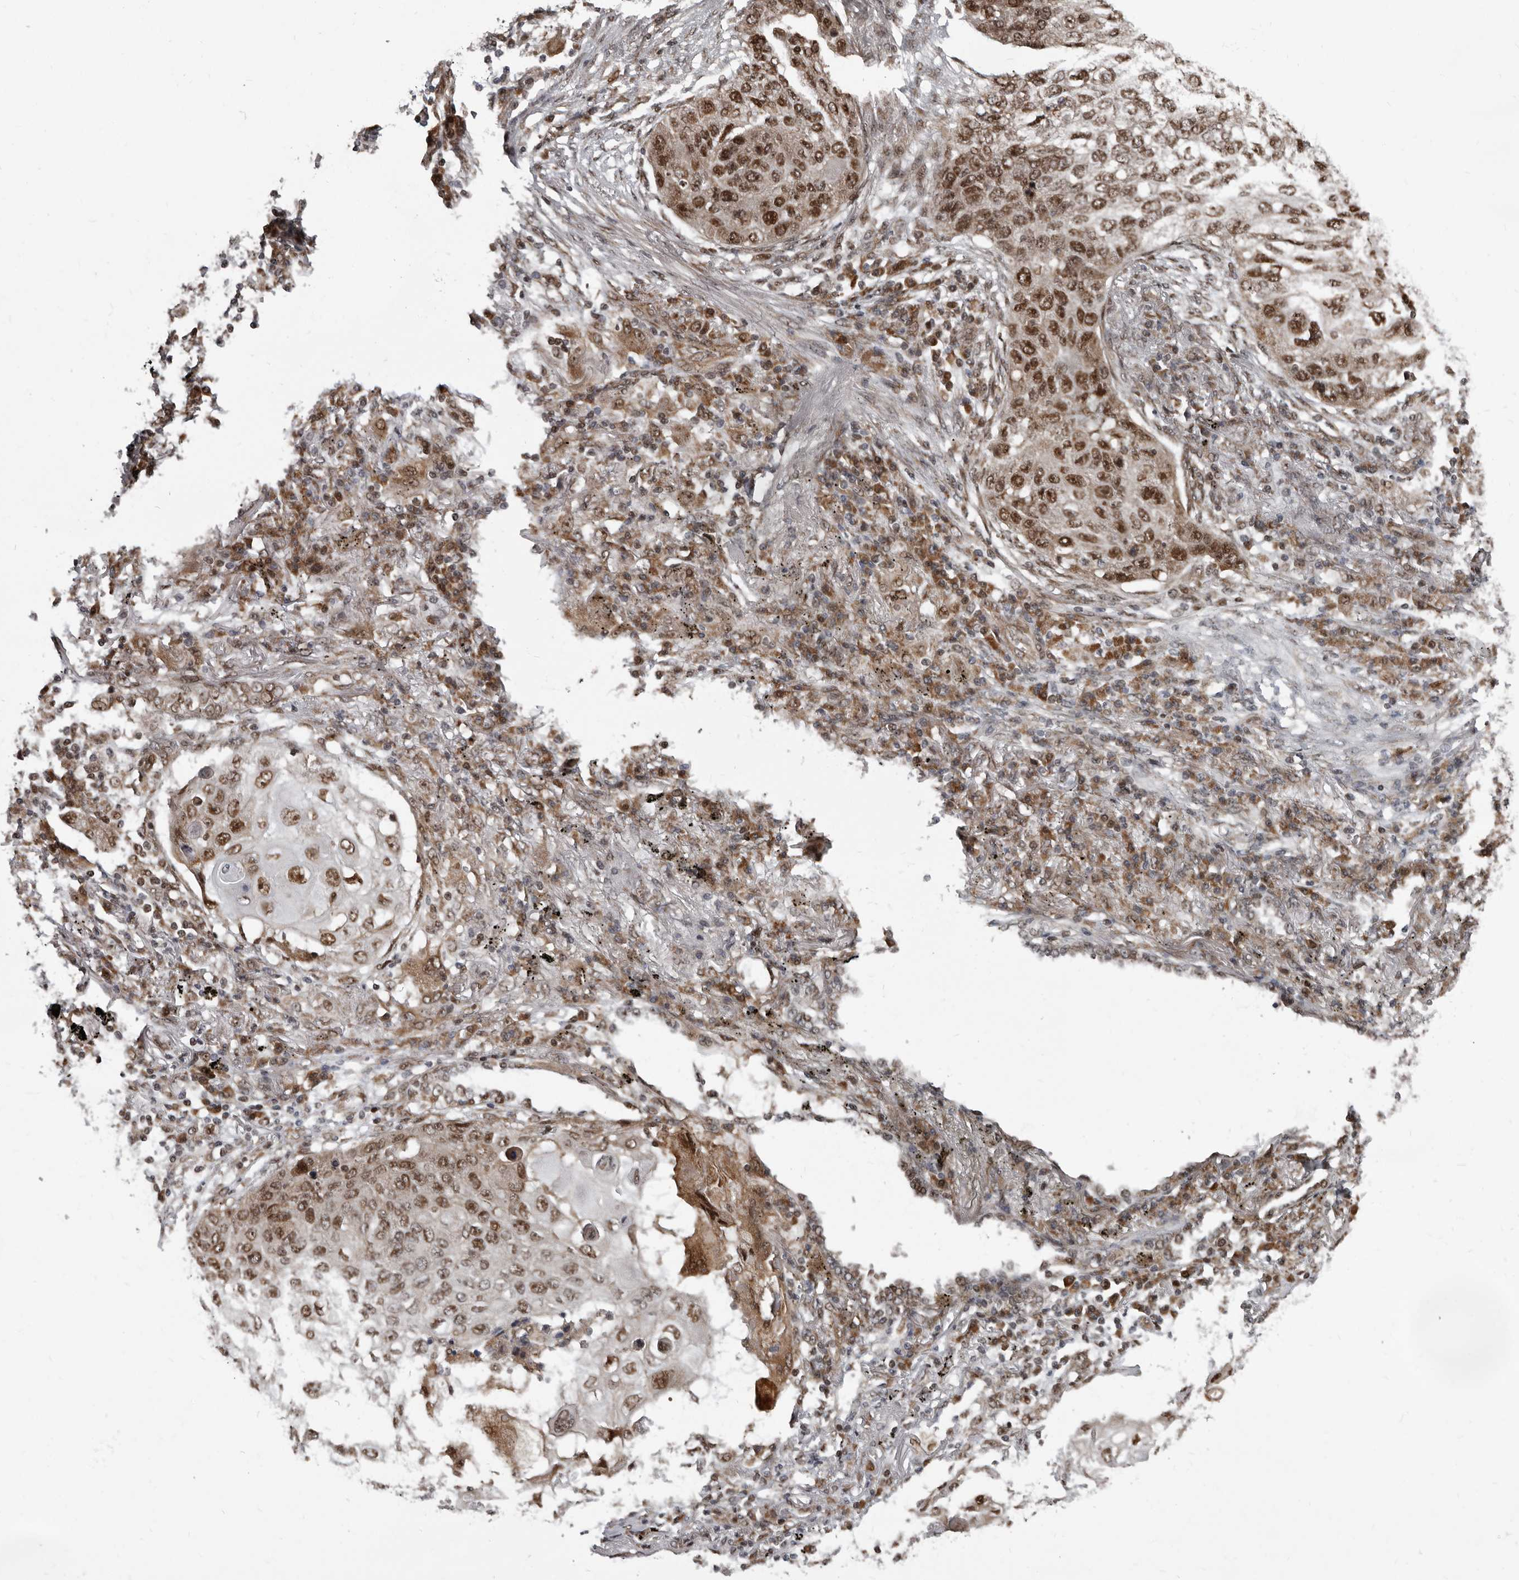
{"staining": {"intensity": "moderate", "quantity": ">75%", "location": "nuclear"}, "tissue": "lung cancer", "cell_type": "Tumor cells", "image_type": "cancer", "snomed": [{"axis": "morphology", "description": "Squamous cell carcinoma, NOS"}, {"axis": "topography", "description": "Lung"}], "caption": "Protein staining of lung cancer (squamous cell carcinoma) tissue reveals moderate nuclear expression in about >75% of tumor cells.", "gene": "CHD1L", "patient": {"sex": "female", "age": 63}}